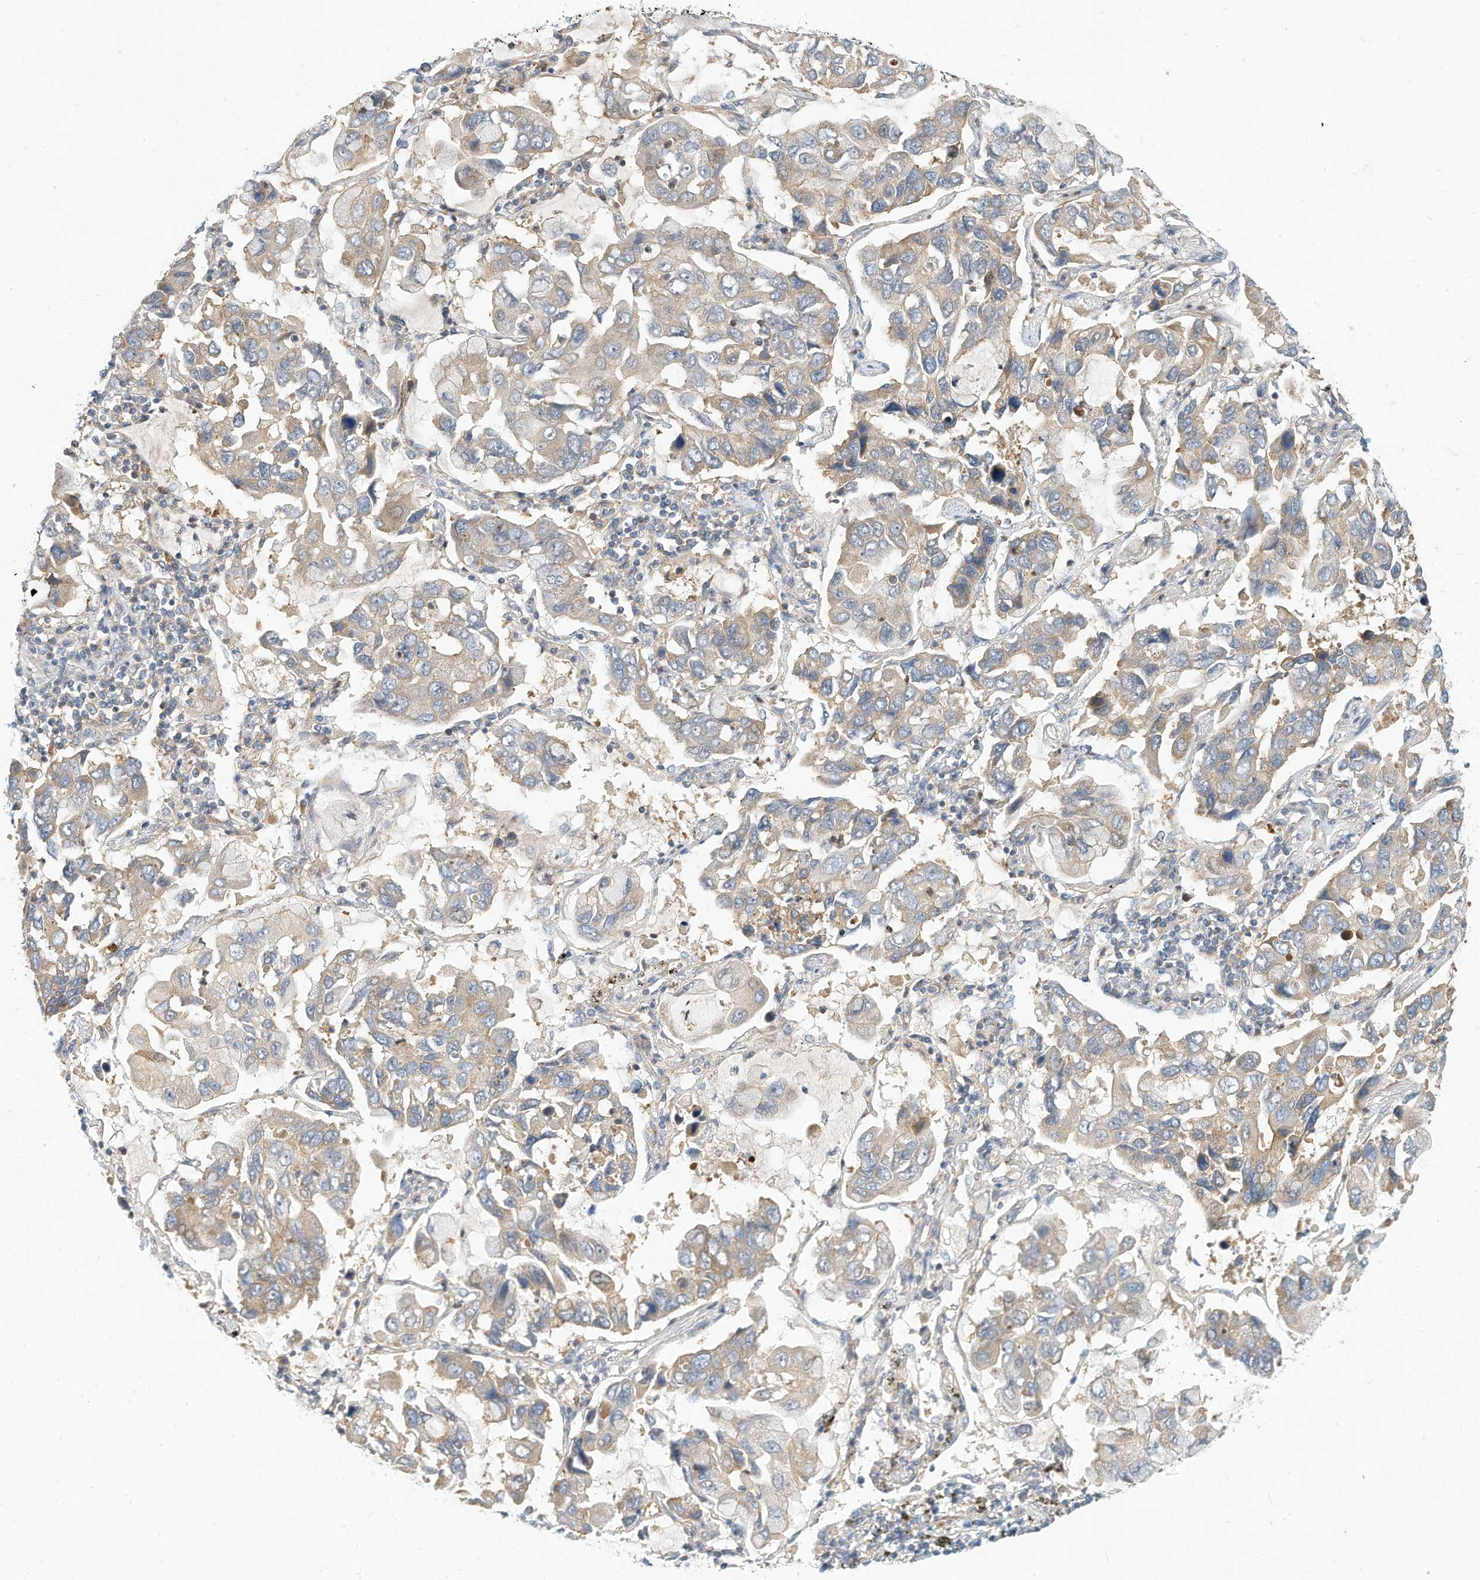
{"staining": {"intensity": "weak", "quantity": "<25%", "location": "cytoplasmic/membranous"}, "tissue": "lung cancer", "cell_type": "Tumor cells", "image_type": "cancer", "snomed": [{"axis": "morphology", "description": "Adenocarcinoma, NOS"}, {"axis": "topography", "description": "Lung"}], "caption": "IHC of lung cancer exhibits no staining in tumor cells.", "gene": "OFD1", "patient": {"sex": "male", "age": 64}}